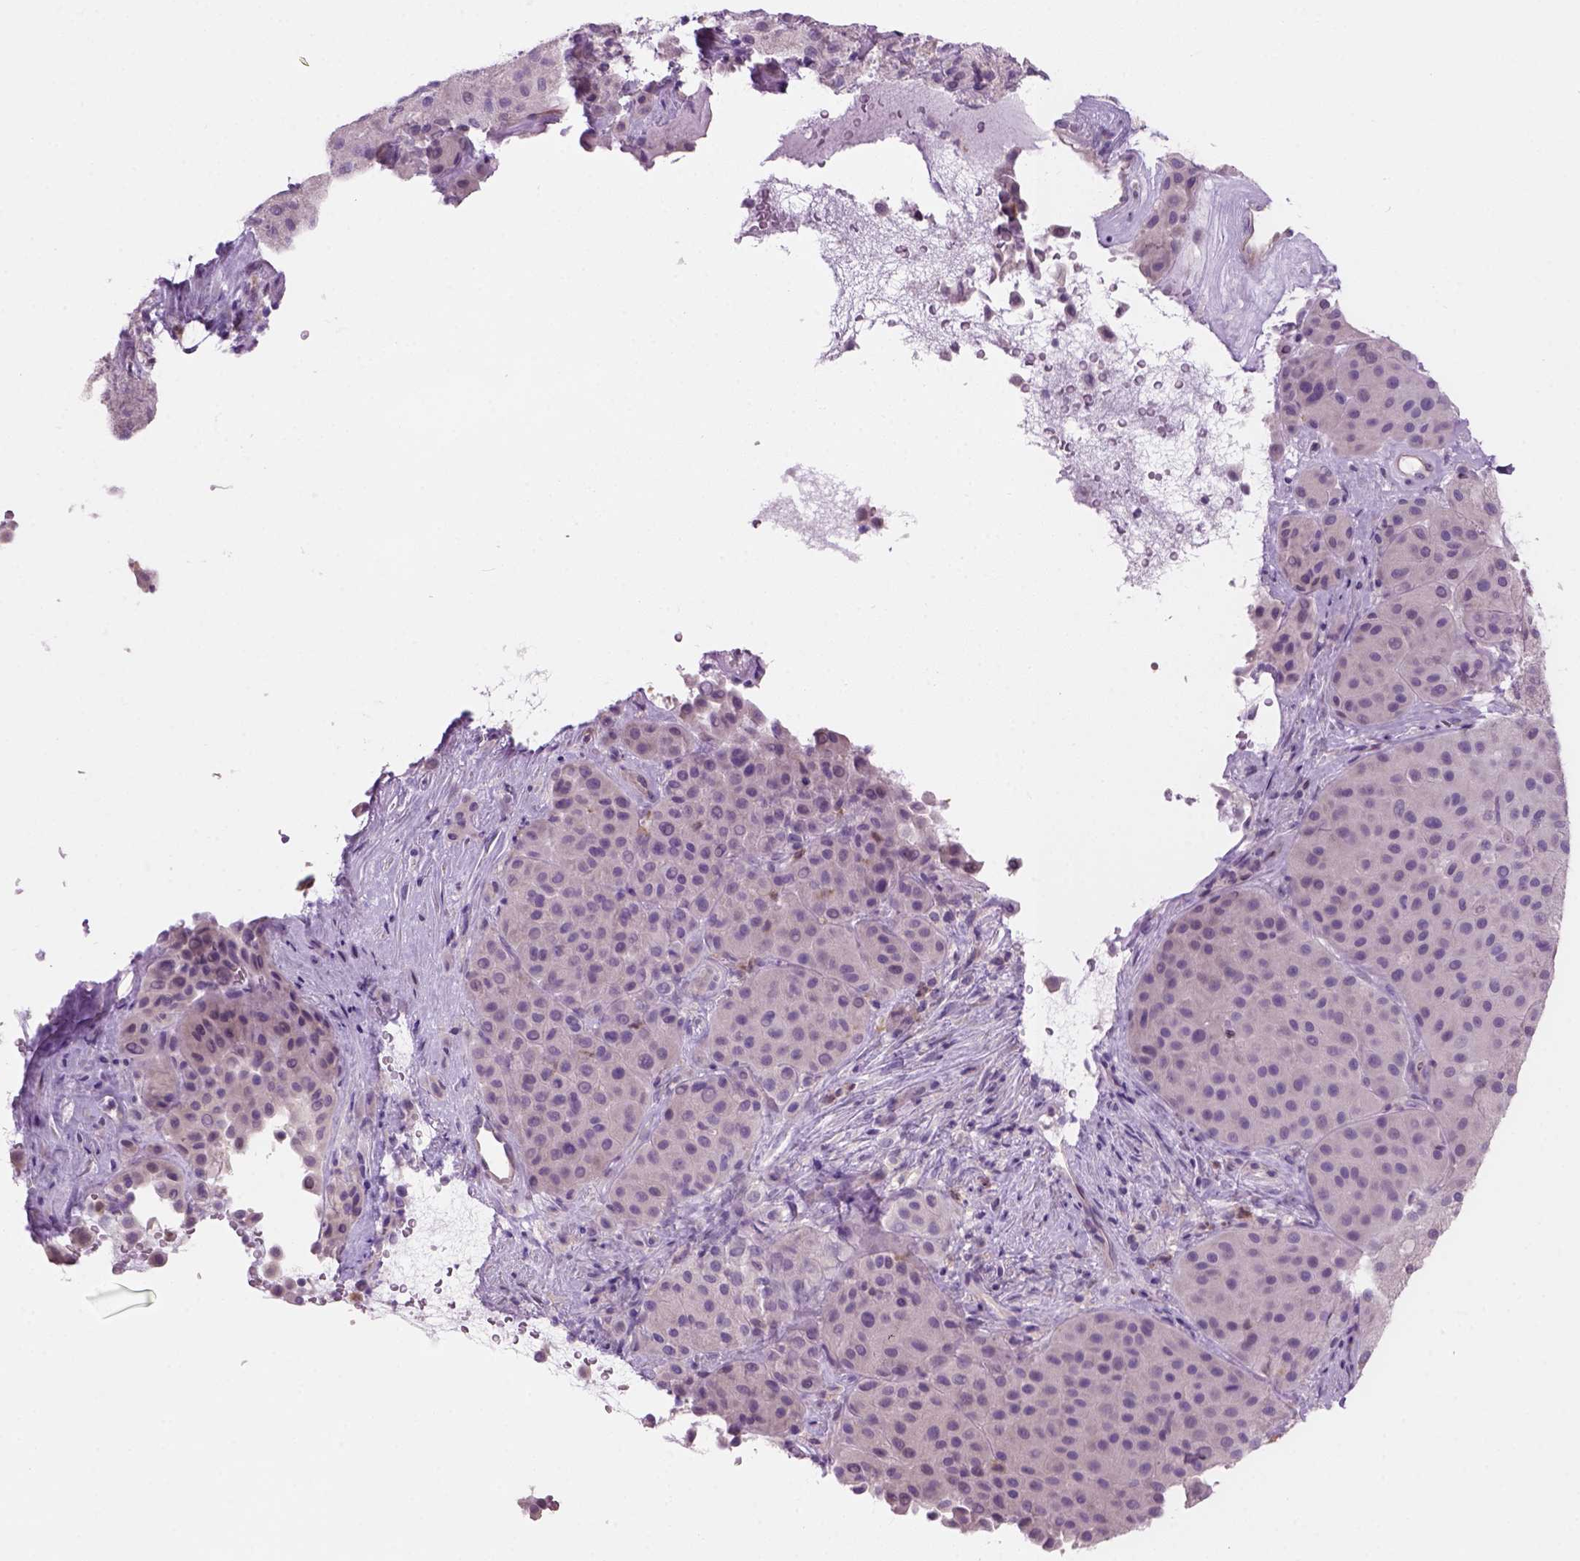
{"staining": {"intensity": "negative", "quantity": "none", "location": "none"}, "tissue": "melanoma", "cell_type": "Tumor cells", "image_type": "cancer", "snomed": [{"axis": "morphology", "description": "Malignant melanoma, Metastatic site"}, {"axis": "topography", "description": "Smooth muscle"}], "caption": "Tumor cells show no significant staining in melanoma.", "gene": "CD84", "patient": {"sex": "male", "age": 41}}